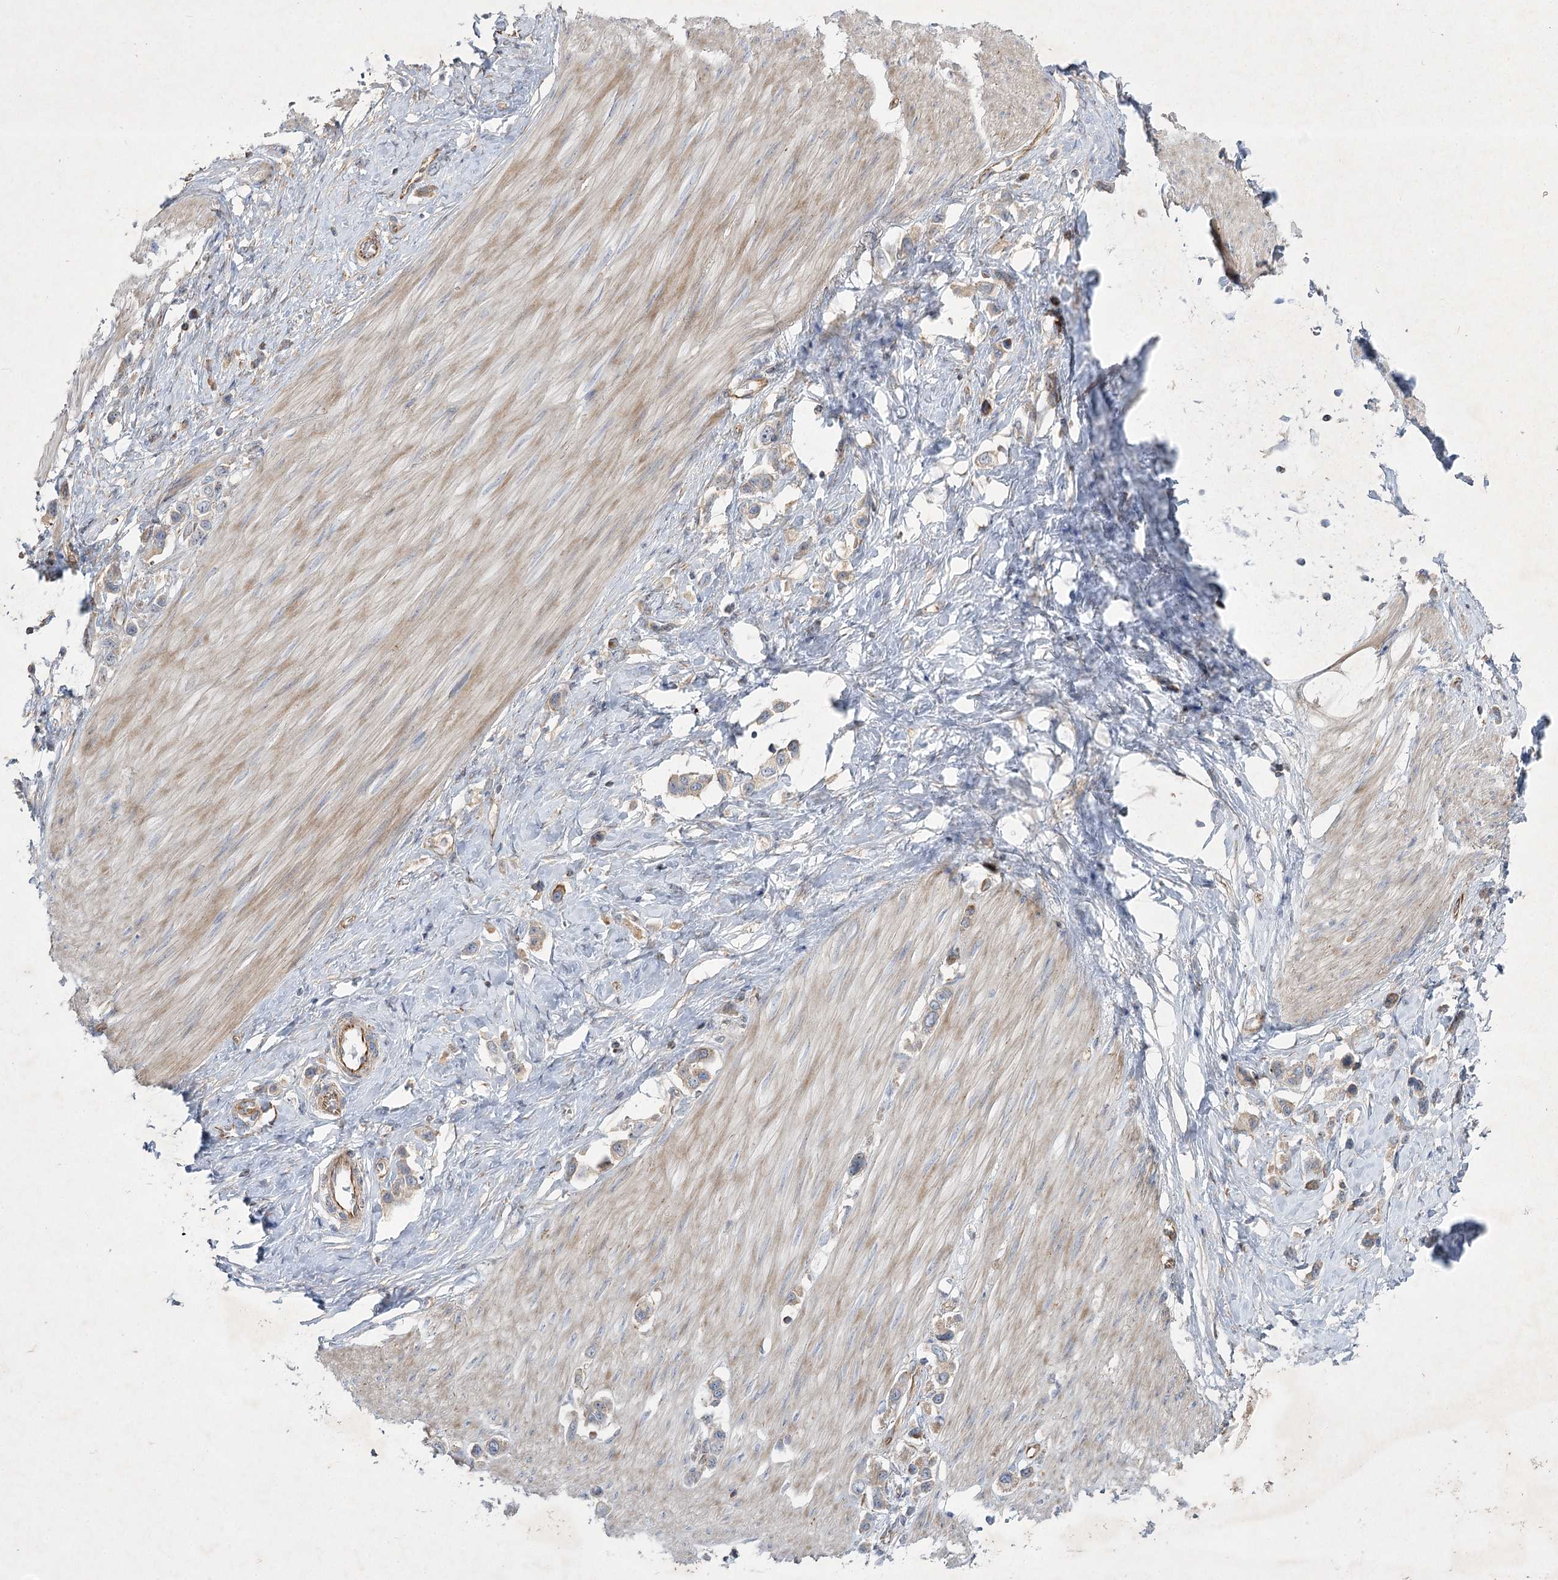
{"staining": {"intensity": "negative", "quantity": "none", "location": "none"}, "tissue": "stomach cancer", "cell_type": "Tumor cells", "image_type": "cancer", "snomed": [{"axis": "morphology", "description": "Adenocarcinoma, NOS"}, {"axis": "topography", "description": "Stomach"}], "caption": "Stomach adenocarcinoma stained for a protein using immunohistochemistry exhibits no expression tumor cells.", "gene": "KIAA0825", "patient": {"sex": "female", "age": 65}}